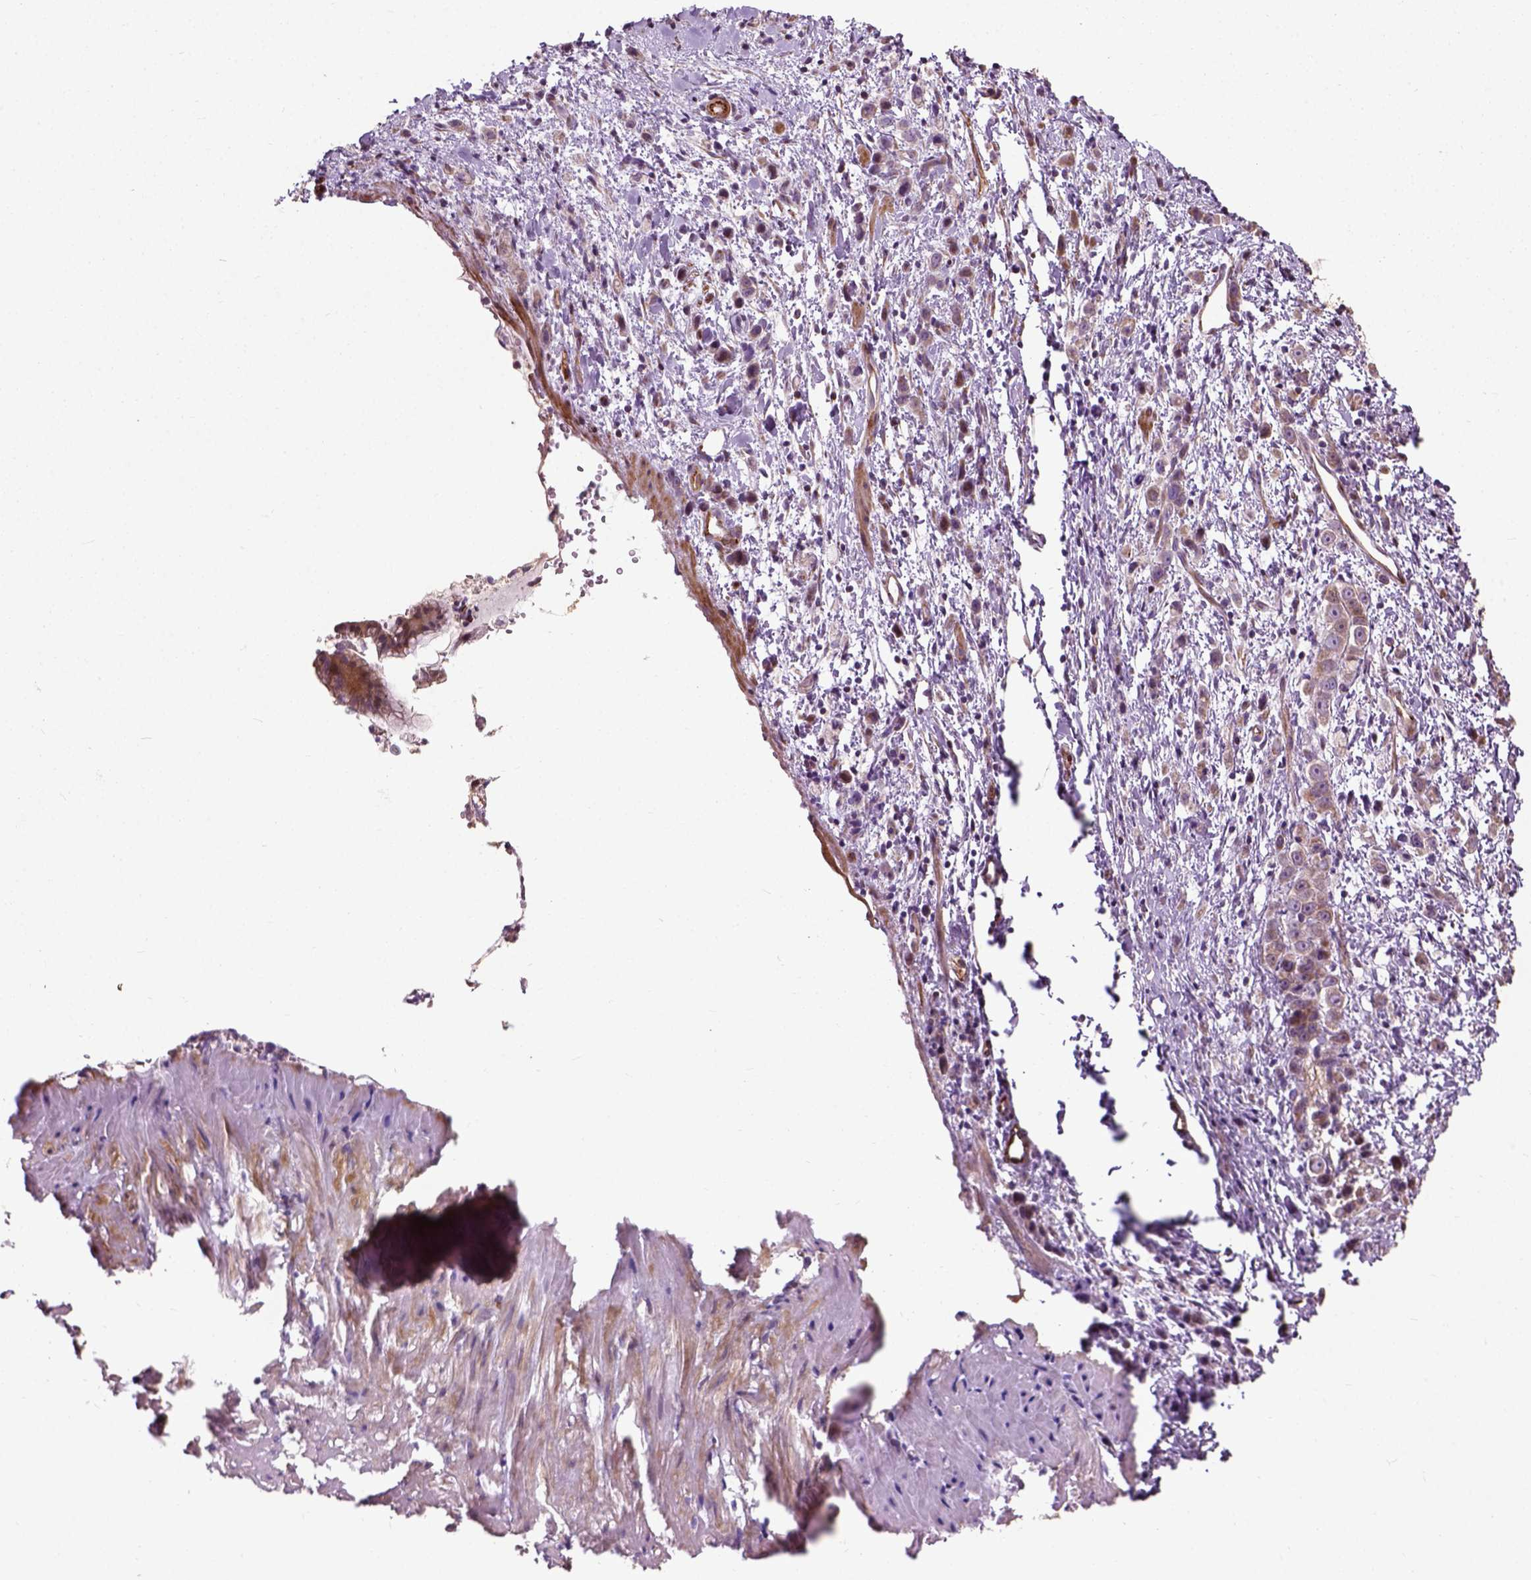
{"staining": {"intensity": "moderate", "quantity": ">75%", "location": "cytoplasmic/membranous"}, "tissue": "stomach cancer", "cell_type": "Tumor cells", "image_type": "cancer", "snomed": [{"axis": "morphology", "description": "Adenocarcinoma, NOS"}, {"axis": "topography", "description": "Stomach"}], "caption": "This is an image of immunohistochemistry staining of stomach cancer (adenocarcinoma), which shows moderate expression in the cytoplasmic/membranous of tumor cells.", "gene": "PKP3", "patient": {"sex": "male", "age": 47}}